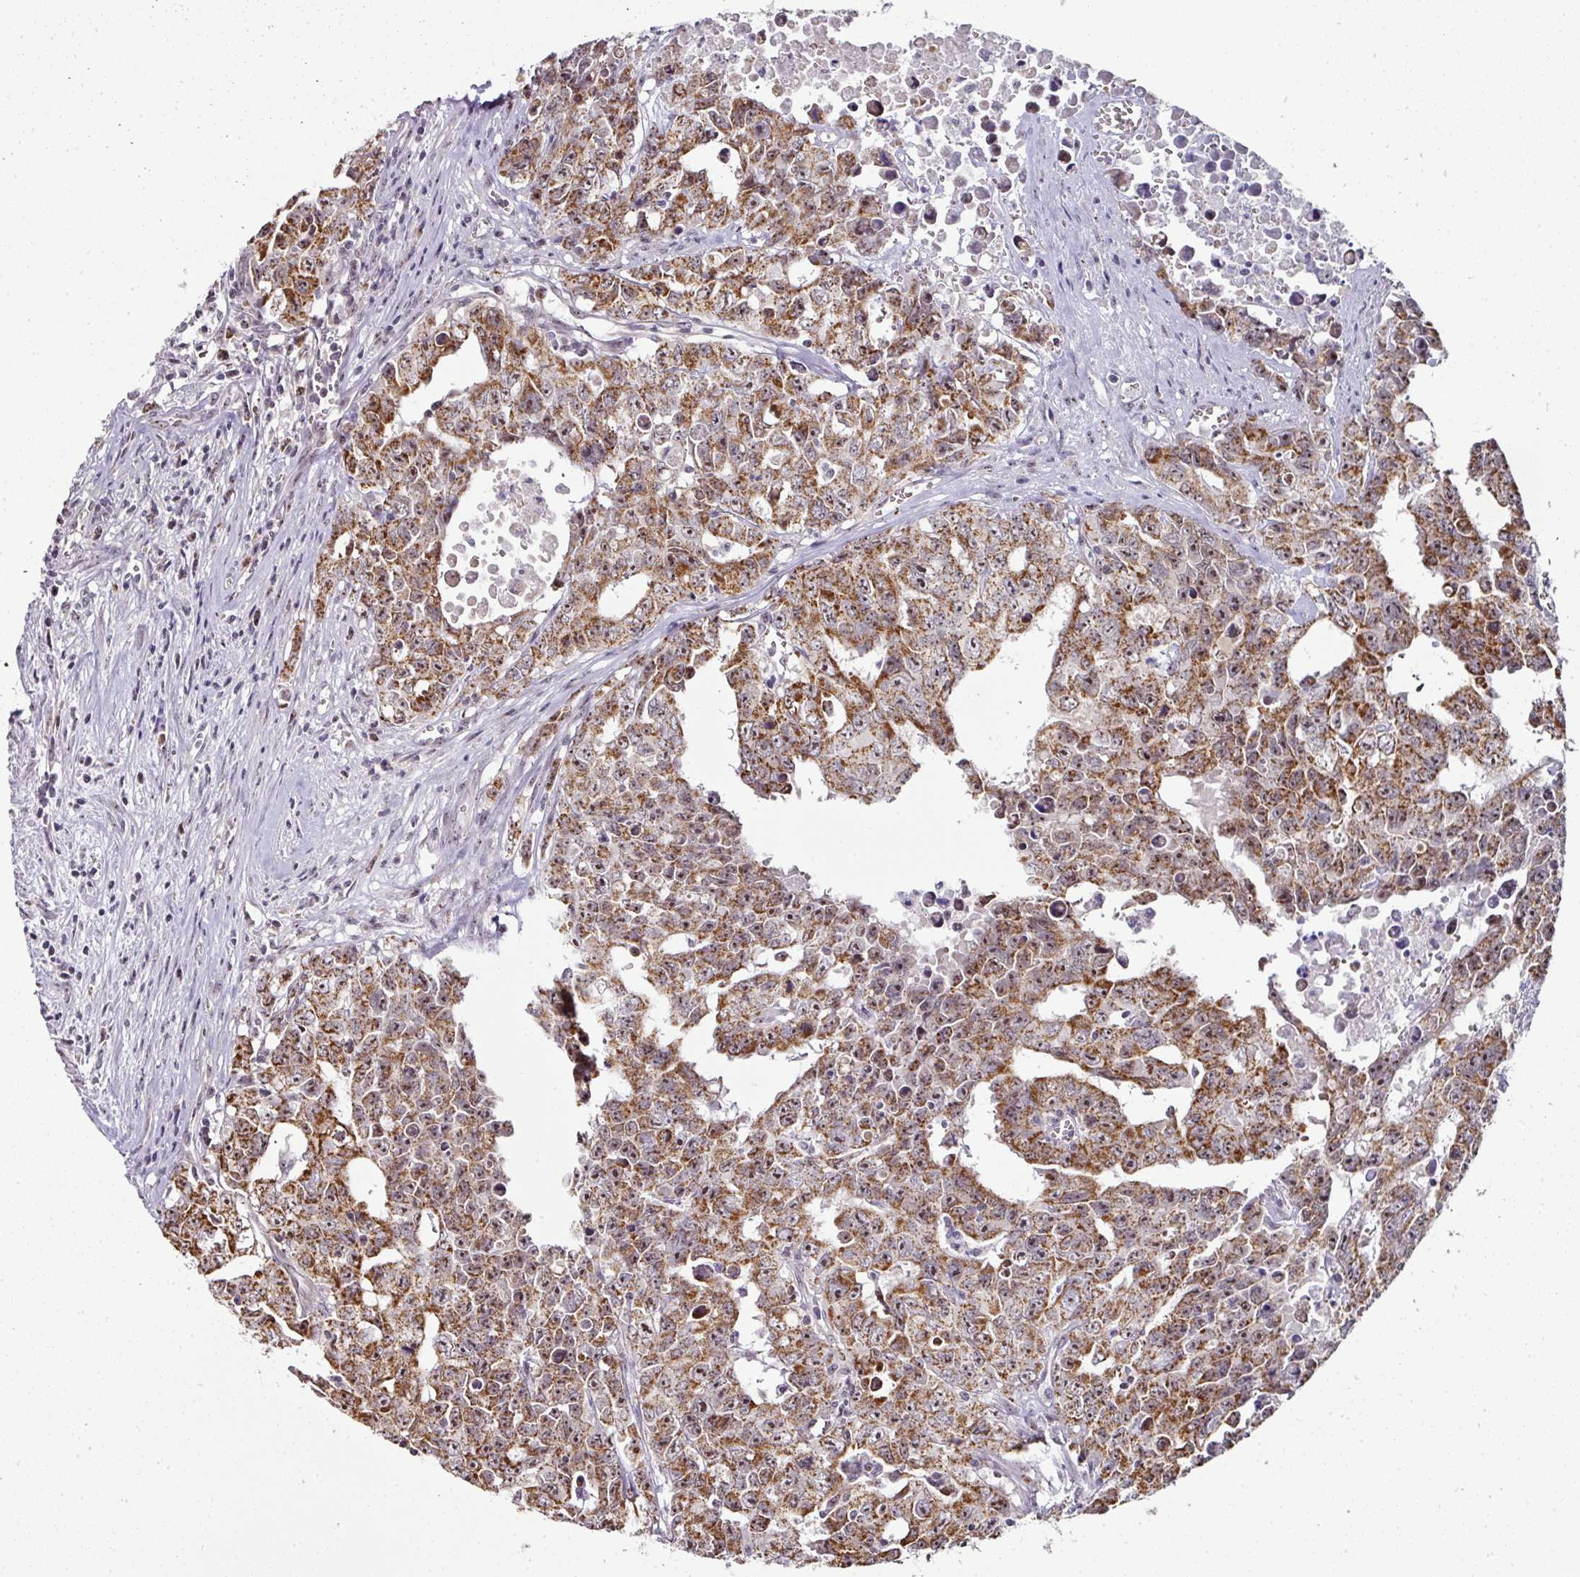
{"staining": {"intensity": "moderate", "quantity": ">75%", "location": "cytoplasmic/membranous,nuclear"}, "tissue": "testis cancer", "cell_type": "Tumor cells", "image_type": "cancer", "snomed": [{"axis": "morphology", "description": "Carcinoma, Embryonal, NOS"}, {"axis": "topography", "description": "Testis"}], "caption": "Protein analysis of testis cancer tissue shows moderate cytoplasmic/membranous and nuclear expression in about >75% of tumor cells.", "gene": "NACC2", "patient": {"sex": "male", "age": 24}}